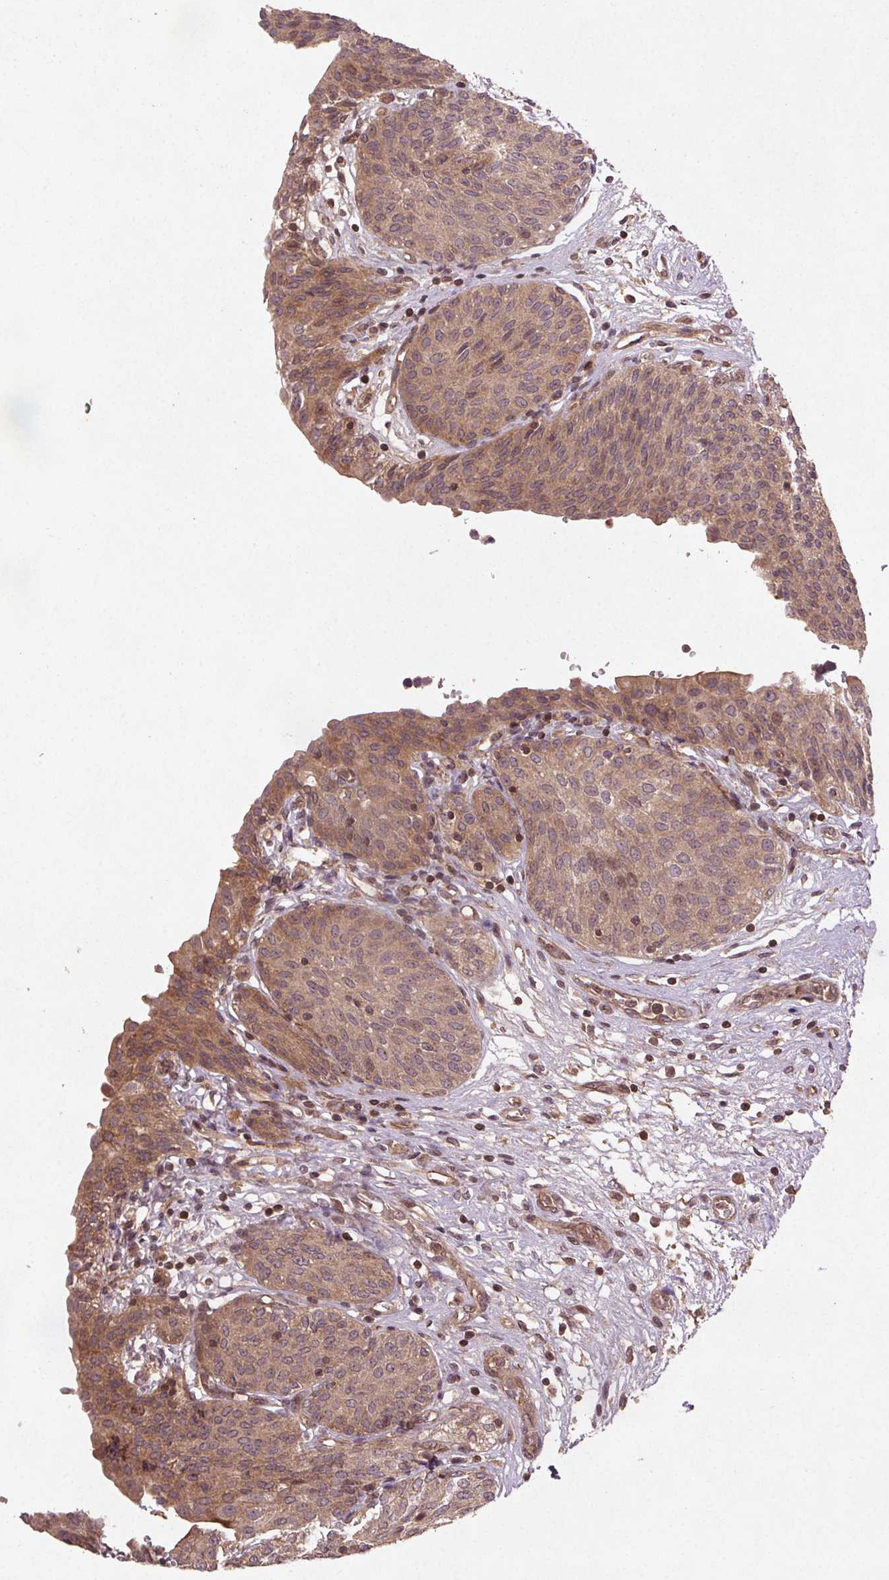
{"staining": {"intensity": "moderate", "quantity": ">75%", "location": "cytoplasmic/membranous"}, "tissue": "urinary bladder", "cell_type": "Urothelial cells", "image_type": "normal", "snomed": [{"axis": "morphology", "description": "Normal tissue, NOS"}, {"axis": "topography", "description": "Urinary bladder"}], "caption": "IHC staining of normal urinary bladder, which shows medium levels of moderate cytoplasmic/membranous expression in approximately >75% of urothelial cells indicating moderate cytoplasmic/membranous protein positivity. The staining was performed using DAB (brown) for protein detection and nuclei were counterstained in hematoxylin (blue).", "gene": "SEC14L2", "patient": {"sex": "male", "age": 68}}